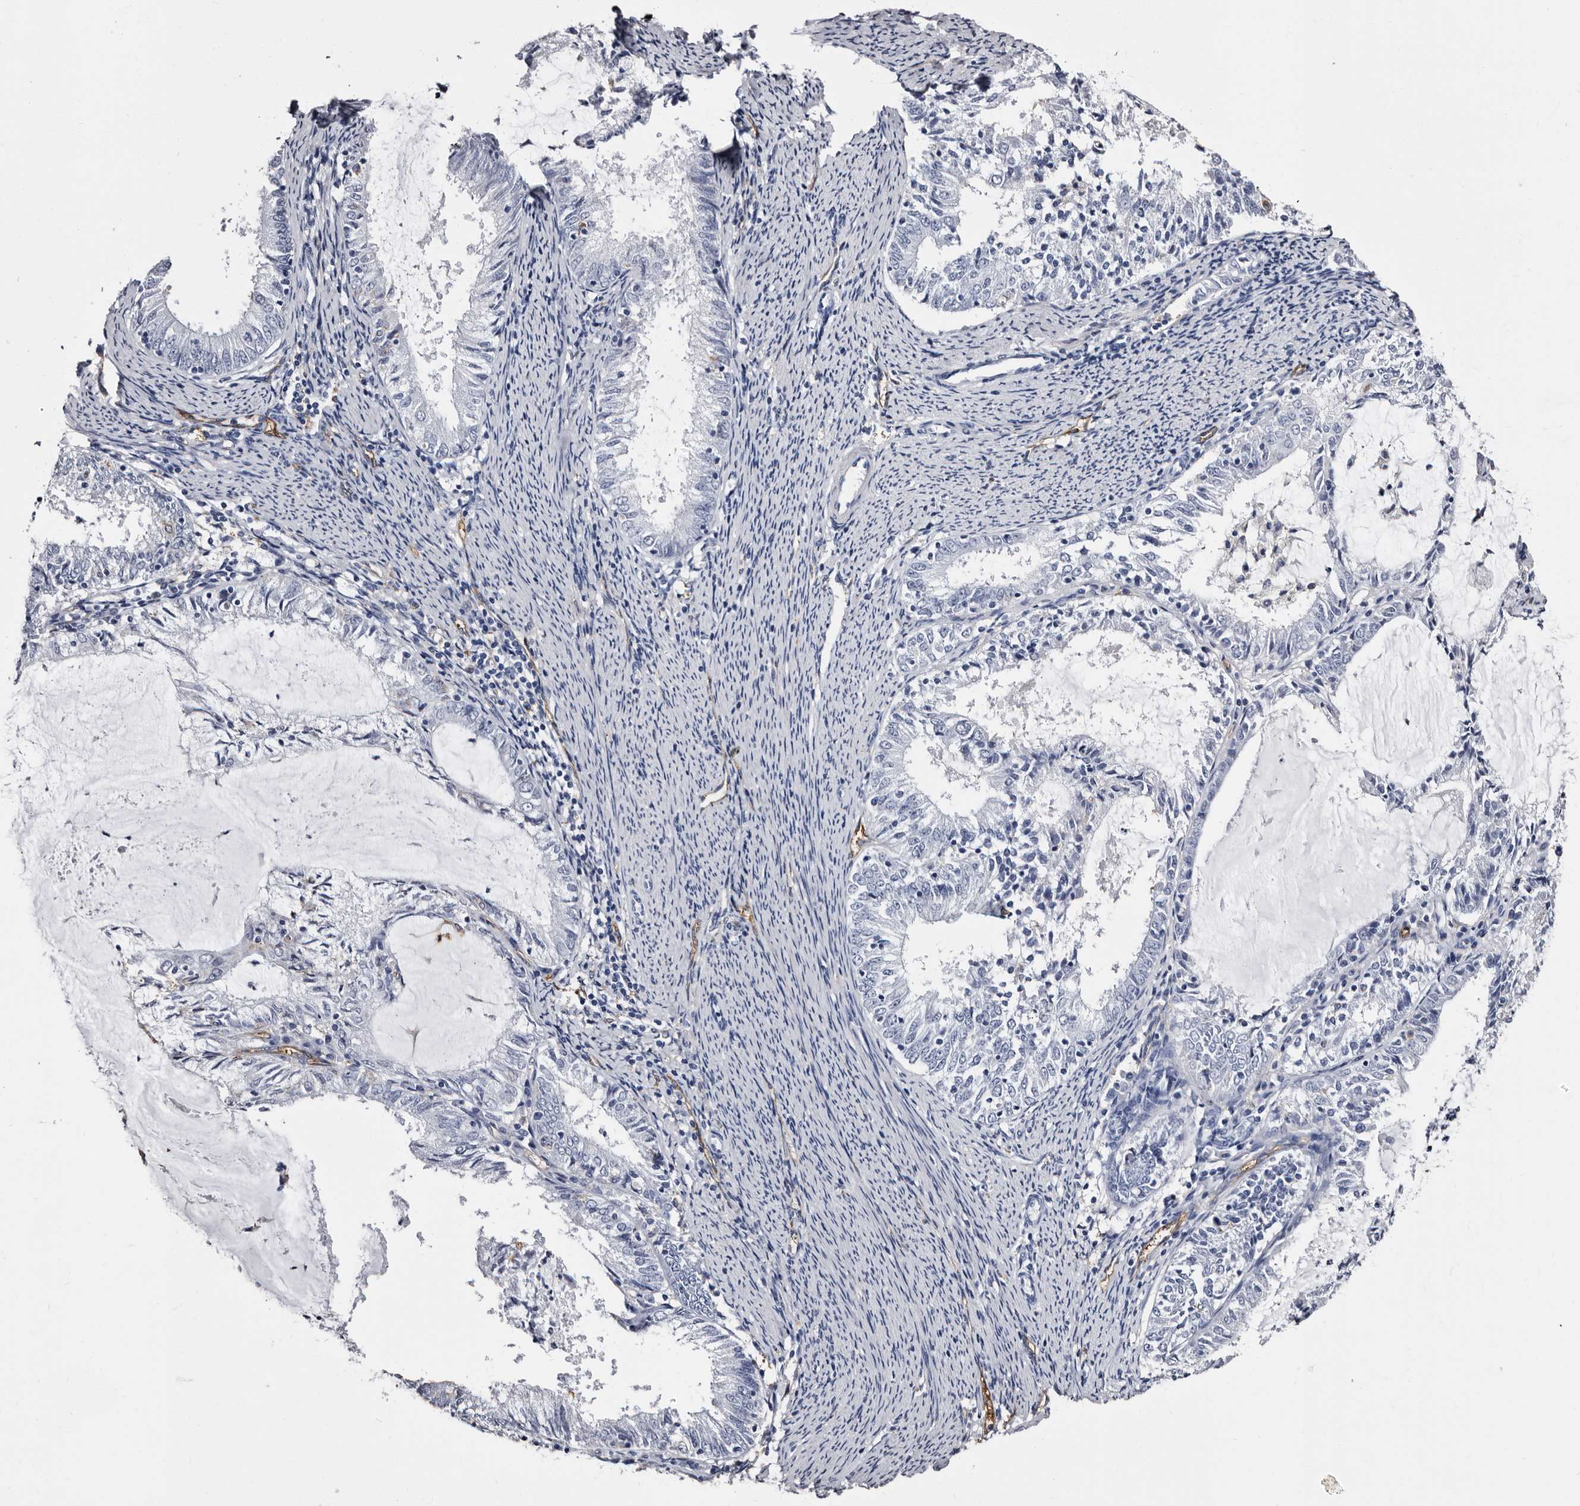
{"staining": {"intensity": "negative", "quantity": "none", "location": "none"}, "tissue": "endometrial cancer", "cell_type": "Tumor cells", "image_type": "cancer", "snomed": [{"axis": "morphology", "description": "Adenocarcinoma, NOS"}, {"axis": "topography", "description": "Endometrium"}], "caption": "Immunohistochemistry (IHC) photomicrograph of human endometrial cancer stained for a protein (brown), which shows no expression in tumor cells.", "gene": "EPB41L3", "patient": {"sex": "female", "age": 57}}